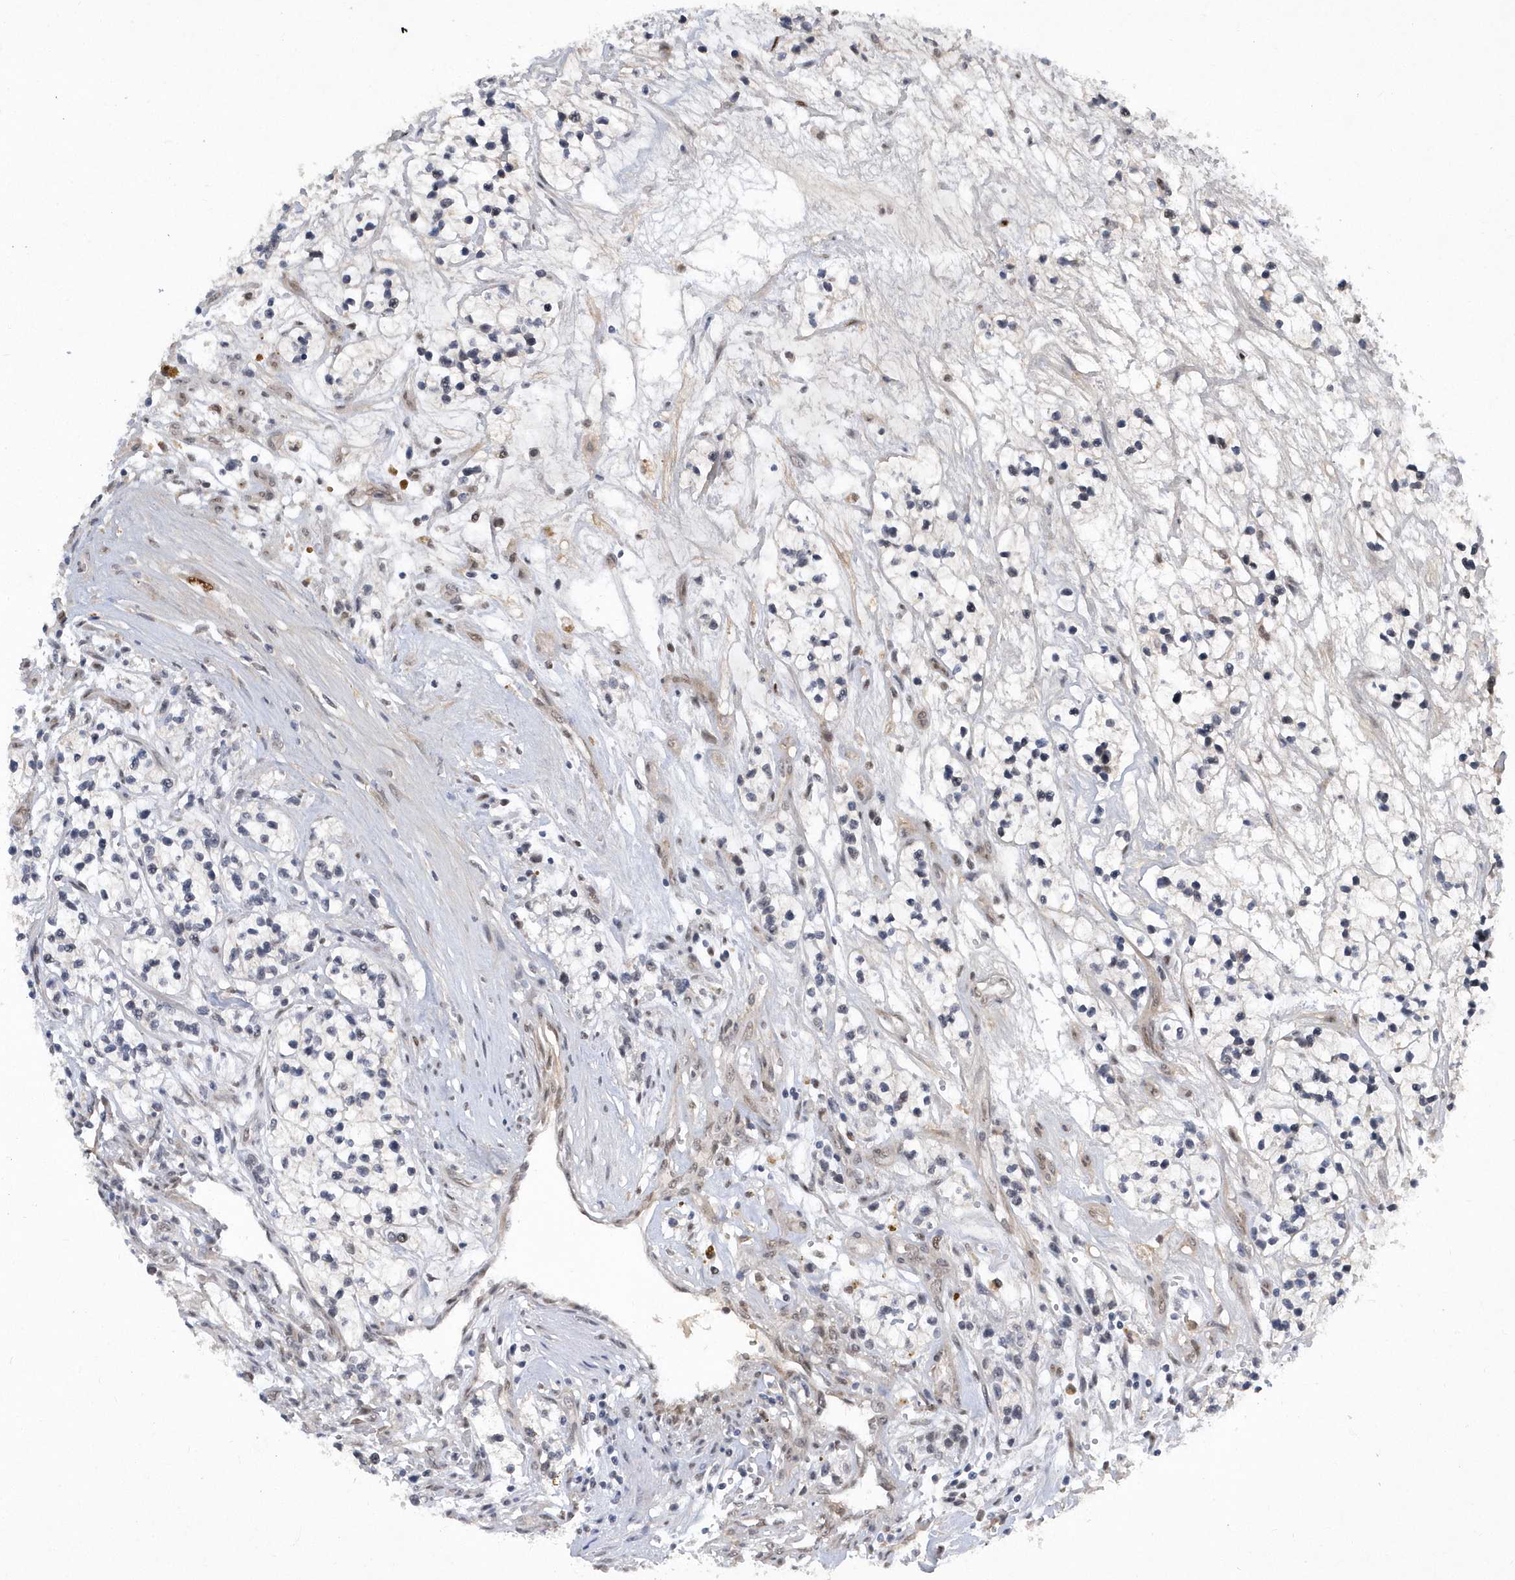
{"staining": {"intensity": "negative", "quantity": "none", "location": "none"}, "tissue": "renal cancer", "cell_type": "Tumor cells", "image_type": "cancer", "snomed": [{"axis": "morphology", "description": "Adenocarcinoma, NOS"}, {"axis": "topography", "description": "Kidney"}], "caption": "Human renal adenocarcinoma stained for a protein using immunohistochemistry shows no staining in tumor cells.", "gene": "FAM217A", "patient": {"sex": "female", "age": 57}}